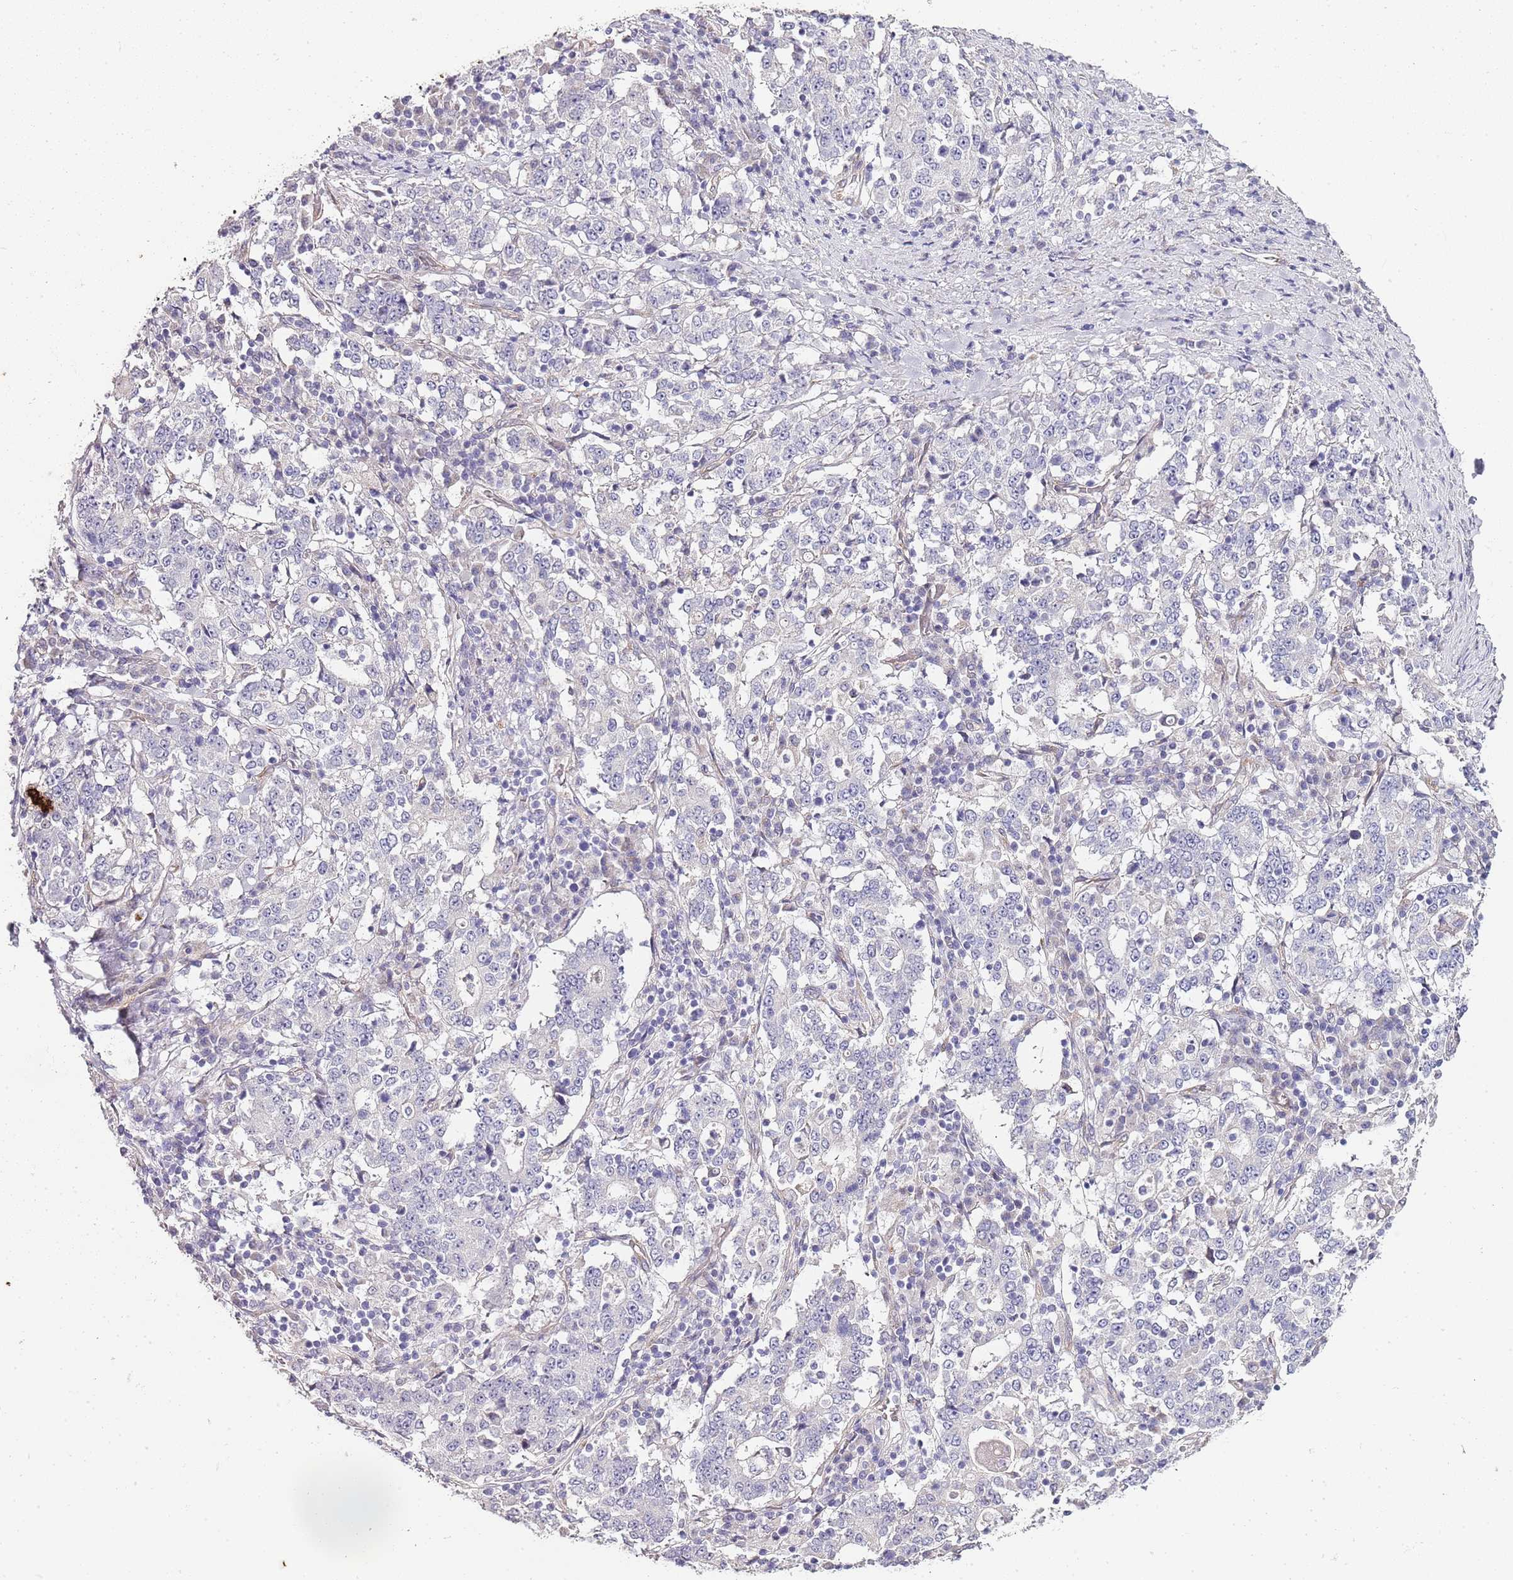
{"staining": {"intensity": "negative", "quantity": "none", "location": "none"}, "tissue": "stomach cancer", "cell_type": "Tumor cells", "image_type": "cancer", "snomed": [{"axis": "morphology", "description": "Adenocarcinoma, NOS"}, {"axis": "topography", "description": "Stomach"}], "caption": "Protein analysis of stomach cancer exhibits no significant staining in tumor cells.", "gene": "TBC1D9", "patient": {"sex": "male", "age": 59}}